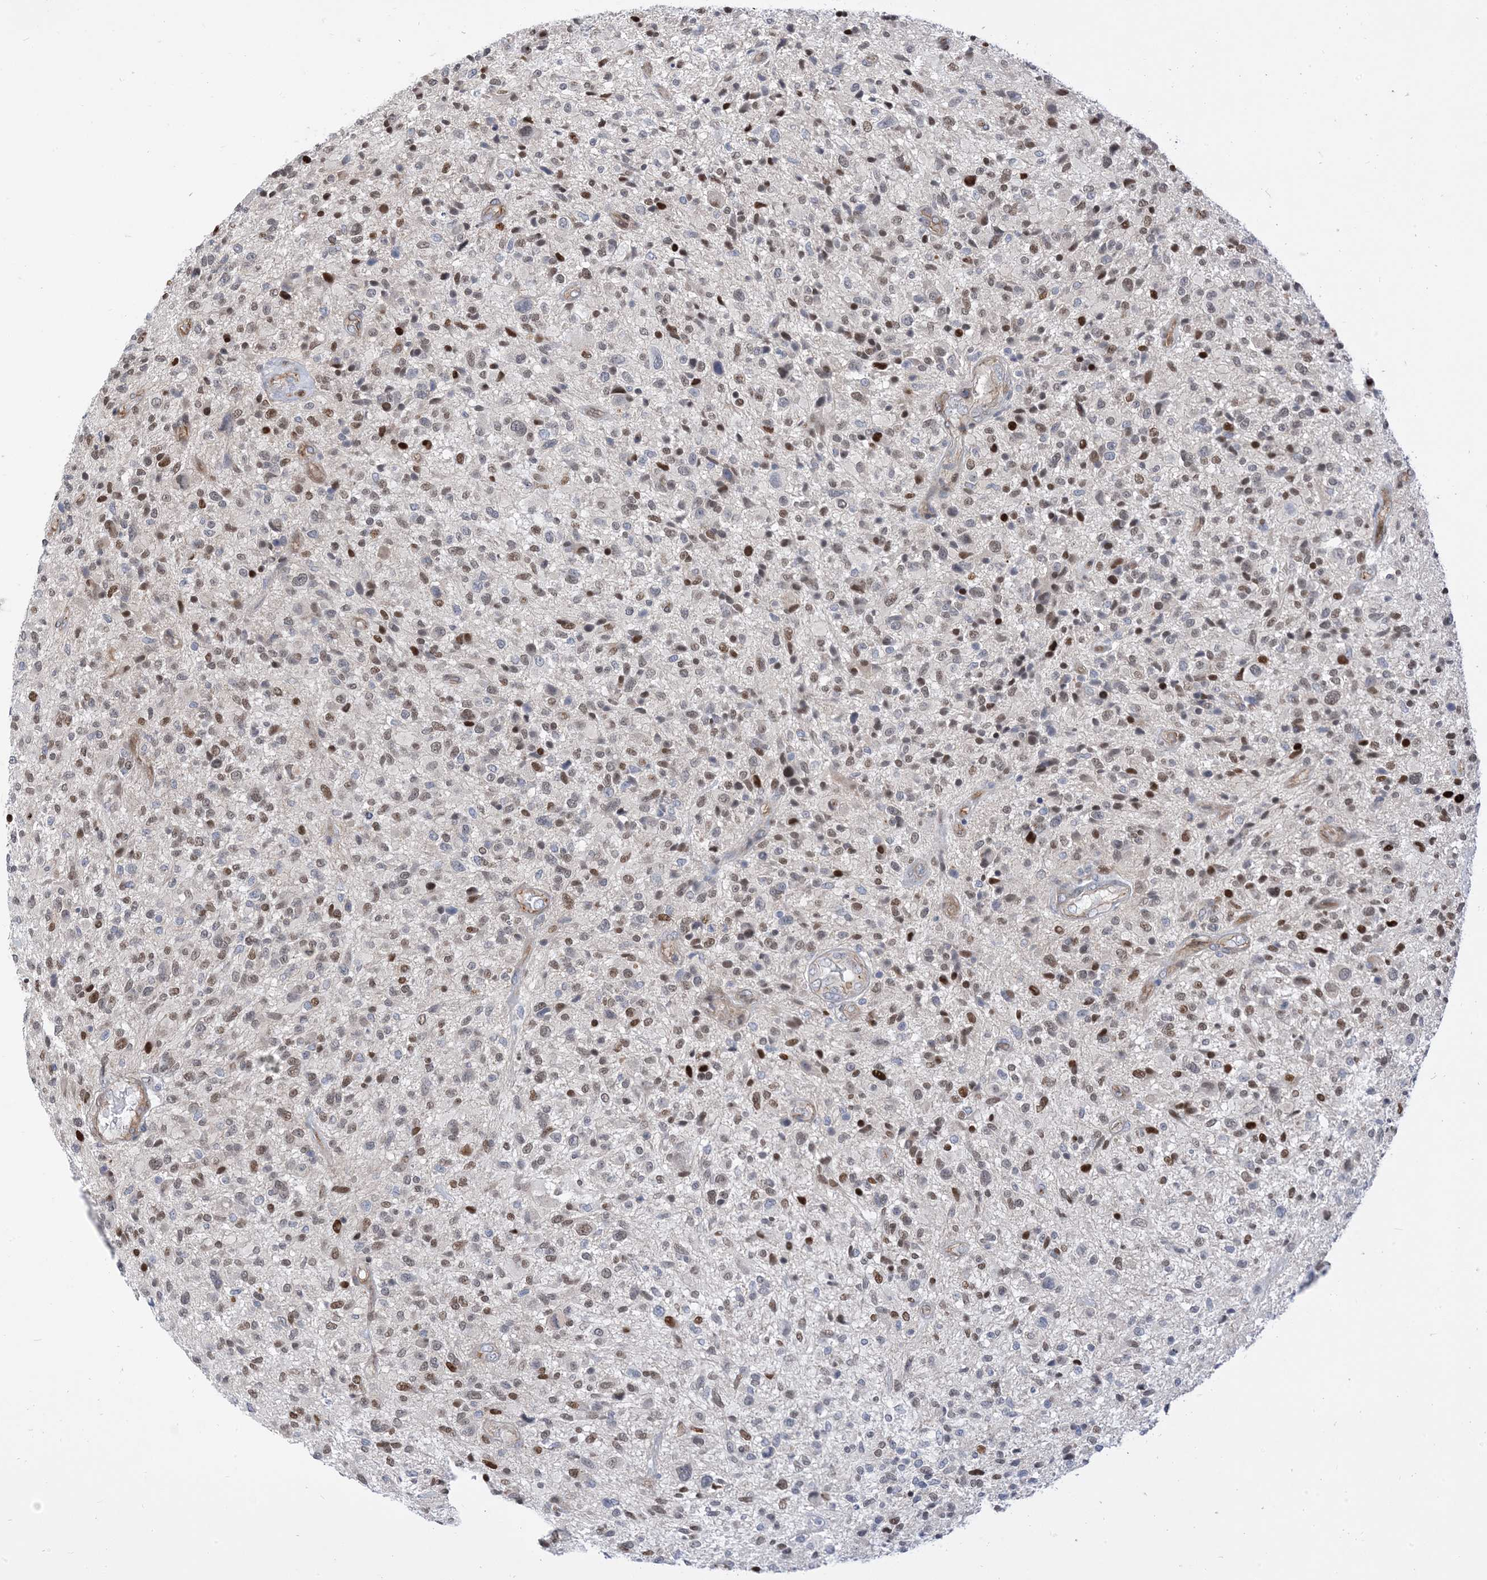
{"staining": {"intensity": "moderate", "quantity": "25%-75%", "location": "nuclear"}, "tissue": "glioma", "cell_type": "Tumor cells", "image_type": "cancer", "snomed": [{"axis": "morphology", "description": "Glioma, malignant, High grade"}, {"axis": "topography", "description": "Brain"}], "caption": "Protein analysis of glioma tissue reveals moderate nuclear positivity in about 25%-75% of tumor cells.", "gene": "TYSND1", "patient": {"sex": "male", "age": 47}}